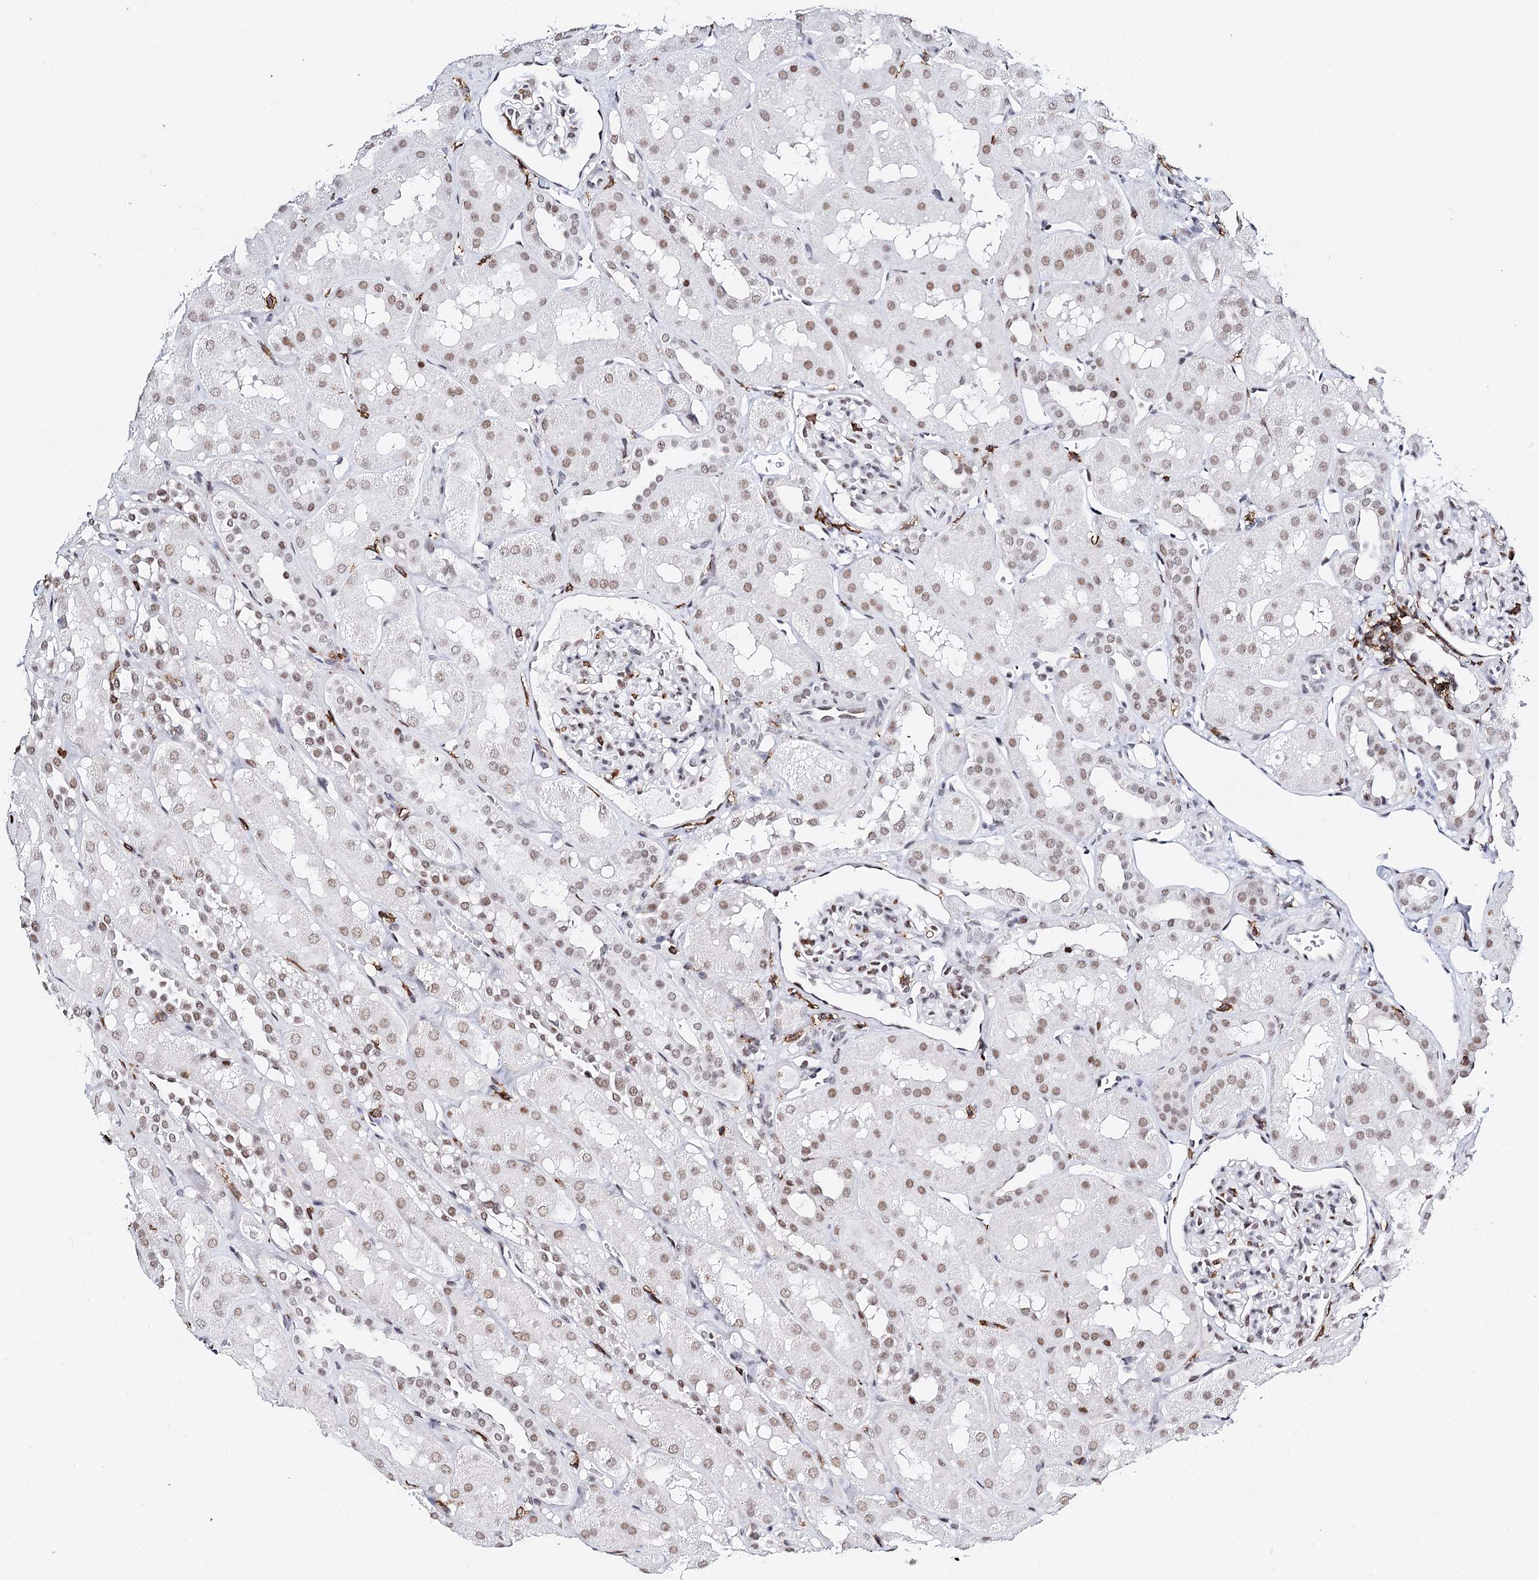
{"staining": {"intensity": "weak", "quantity": "<25%", "location": "nuclear"}, "tissue": "kidney", "cell_type": "Cells in glomeruli", "image_type": "normal", "snomed": [{"axis": "morphology", "description": "Normal tissue, NOS"}, {"axis": "topography", "description": "Kidney"}, {"axis": "topography", "description": "Urinary bladder"}], "caption": "Micrograph shows no protein expression in cells in glomeruli of normal kidney. (IHC, brightfield microscopy, high magnification).", "gene": "BARD1", "patient": {"sex": "male", "age": 16}}